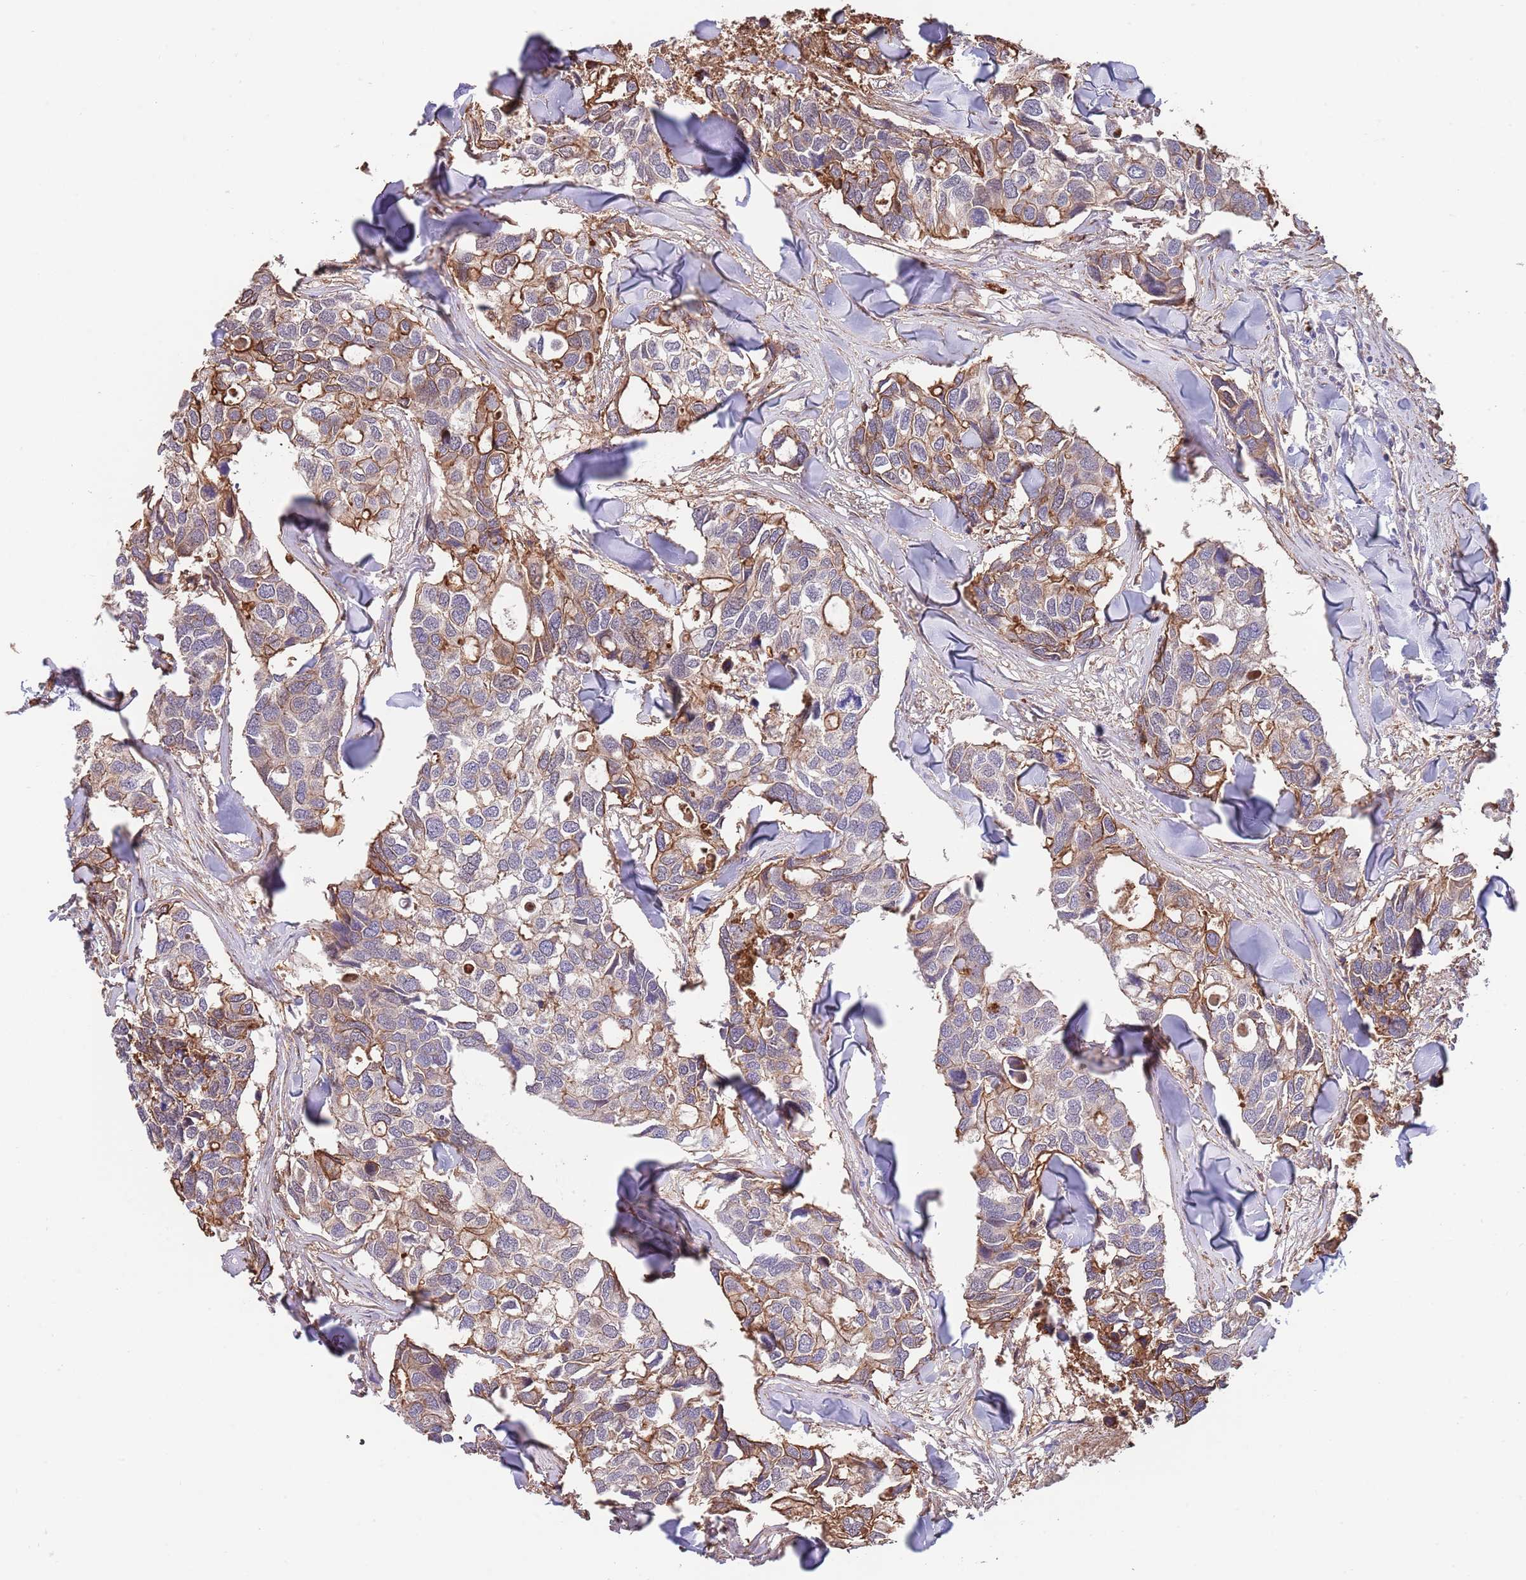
{"staining": {"intensity": "moderate", "quantity": ">75%", "location": "cytoplasmic/membranous"}, "tissue": "breast cancer", "cell_type": "Tumor cells", "image_type": "cancer", "snomed": [{"axis": "morphology", "description": "Duct carcinoma"}, {"axis": "topography", "description": "Breast"}], "caption": "Human breast intraductal carcinoma stained with a protein marker exhibits moderate staining in tumor cells.", "gene": "BPNT1", "patient": {"sex": "female", "age": 83}}